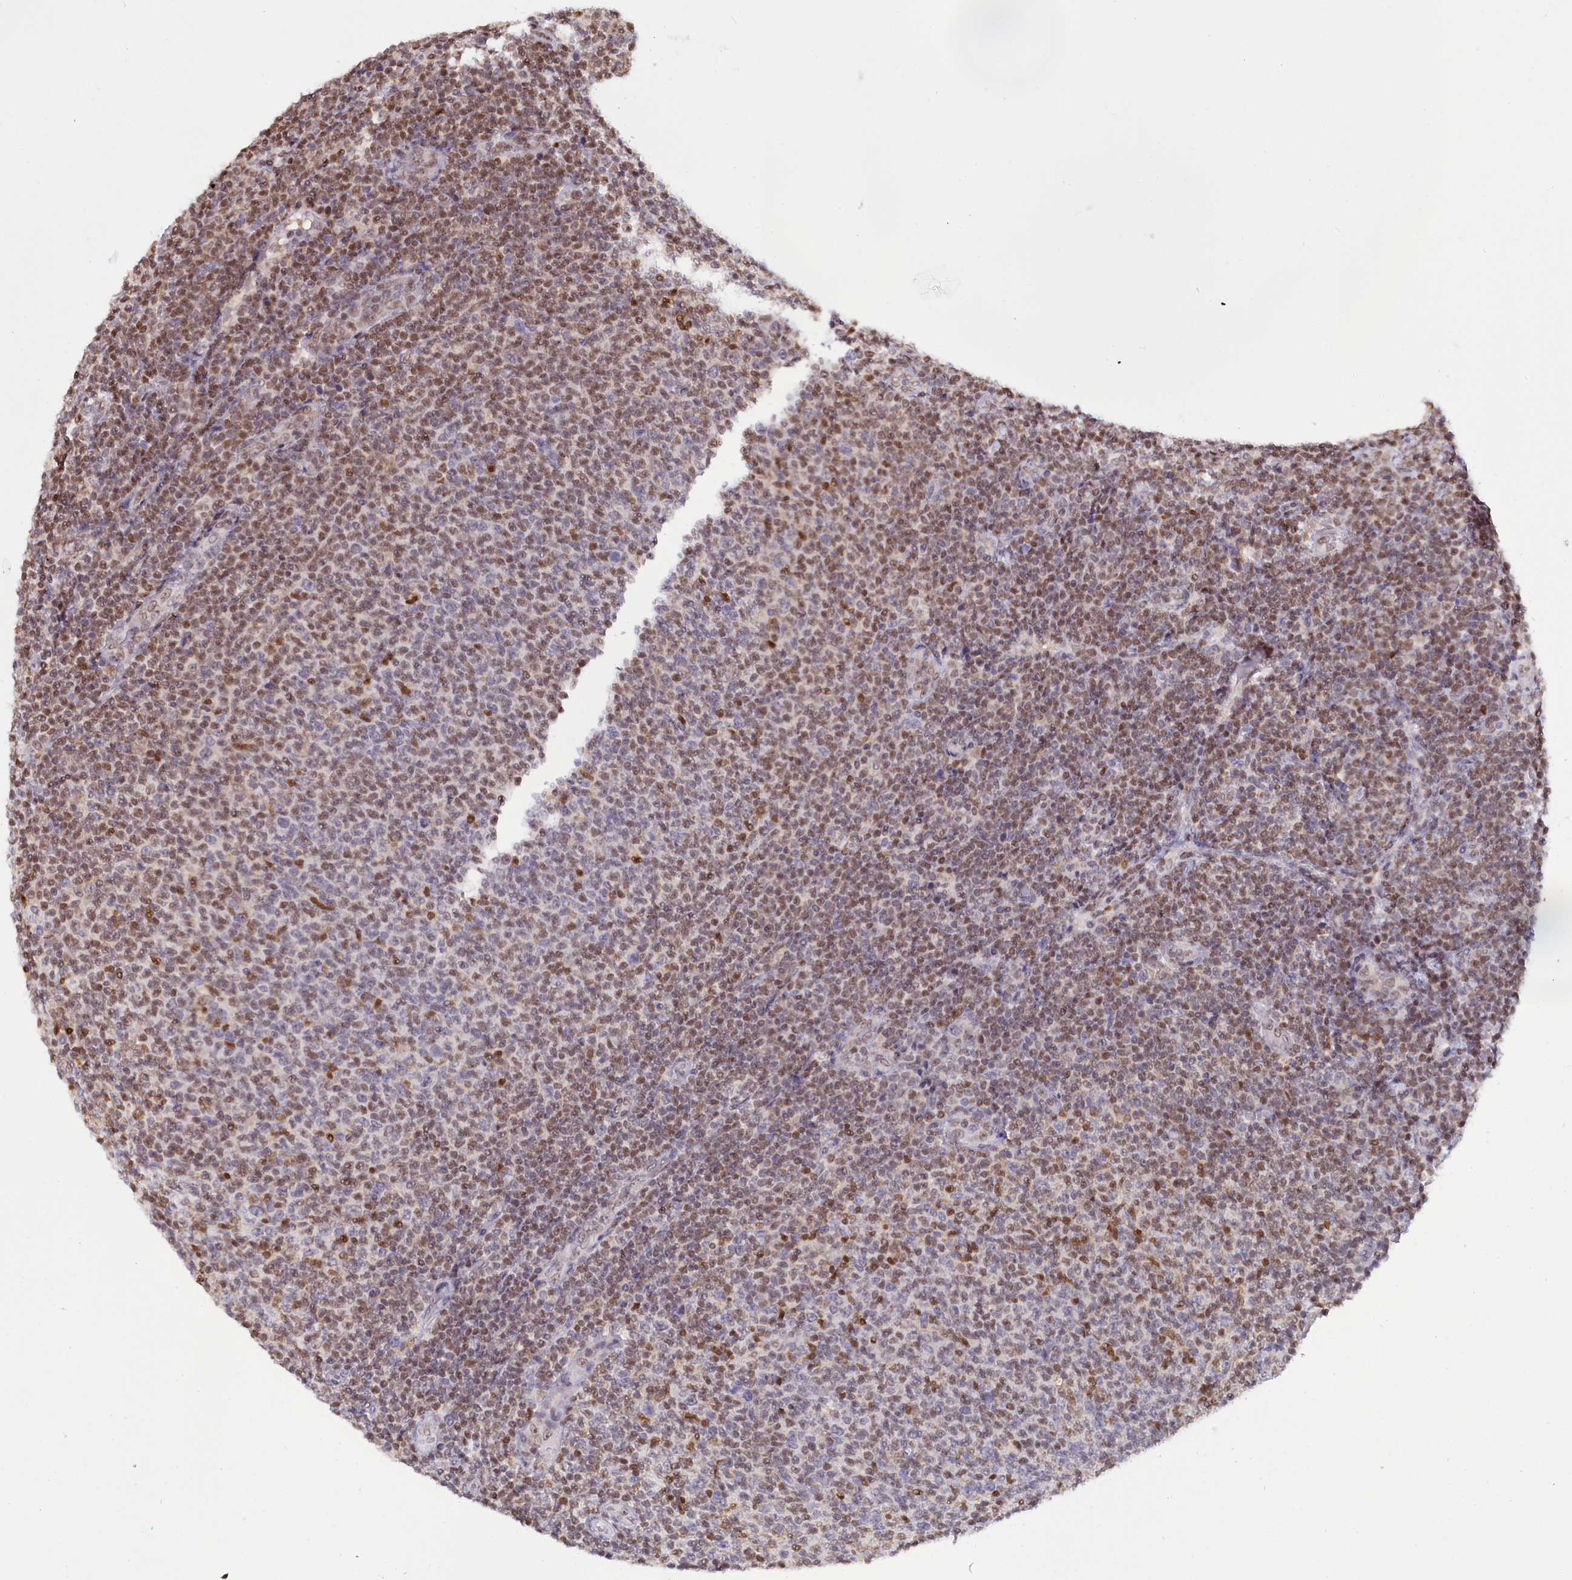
{"staining": {"intensity": "moderate", "quantity": "25%-75%", "location": "nuclear"}, "tissue": "lymphoma", "cell_type": "Tumor cells", "image_type": "cancer", "snomed": [{"axis": "morphology", "description": "Malignant lymphoma, non-Hodgkin's type, Low grade"}, {"axis": "topography", "description": "Lymph node"}], "caption": "Low-grade malignant lymphoma, non-Hodgkin's type stained for a protein (brown) shows moderate nuclear positive staining in about 25%-75% of tumor cells.", "gene": "IZUMO2", "patient": {"sex": "male", "age": 66}}